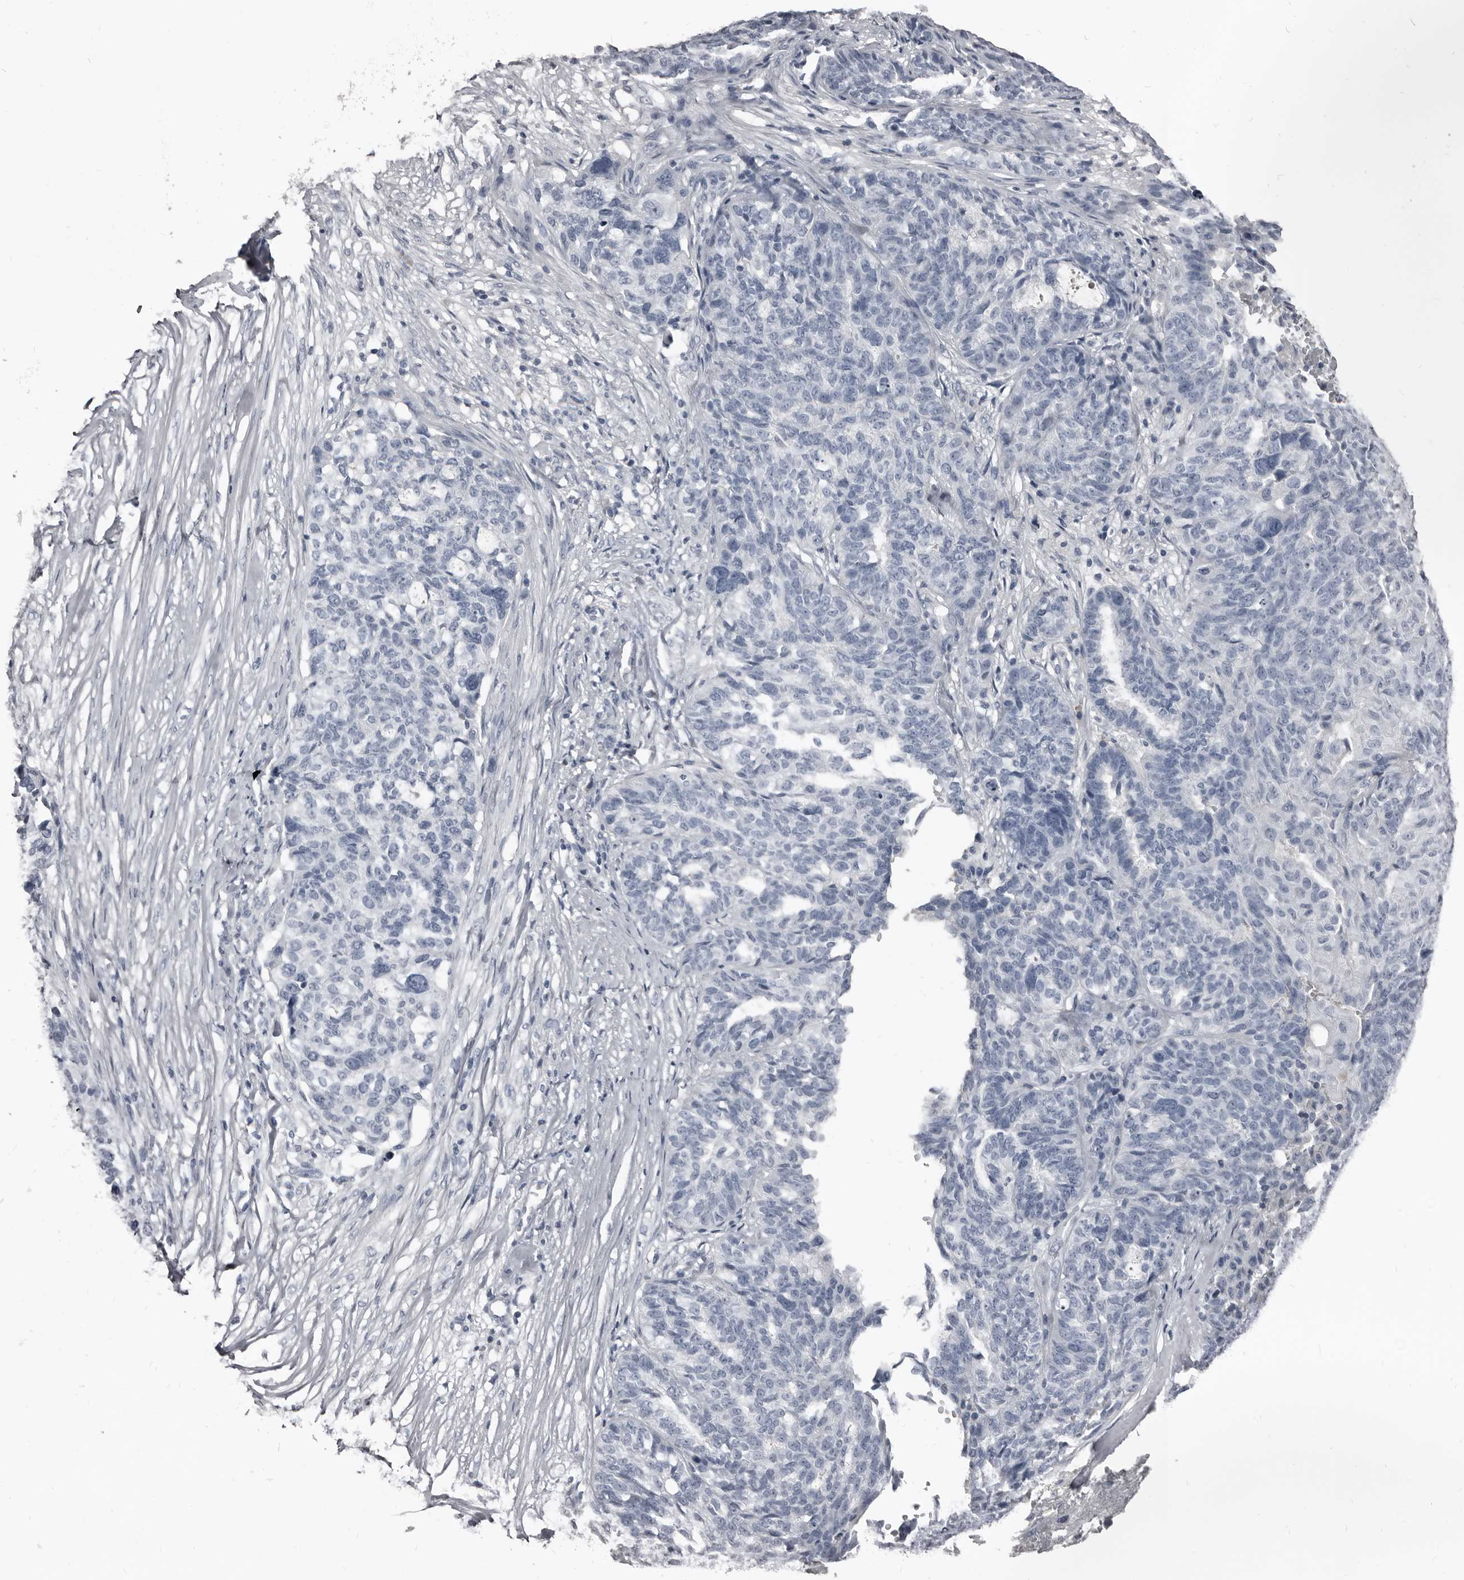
{"staining": {"intensity": "negative", "quantity": "none", "location": "none"}, "tissue": "ovarian cancer", "cell_type": "Tumor cells", "image_type": "cancer", "snomed": [{"axis": "morphology", "description": "Cystadenocarcinoma, serous, NOS"}, {"axis": "topography", "description": "Ovary"}], "caption": "High magnification brightfield microscopy of ovarian cancer (serous cystadenocarcinoma) stained with DAB (3,3'-diaminobenzidine) (brown) and counterstained with hematoxylin (blue): tumor cells show no significant positivity.", "gene": "GREB1", "patient": {"sex": "female", "age": 59}}